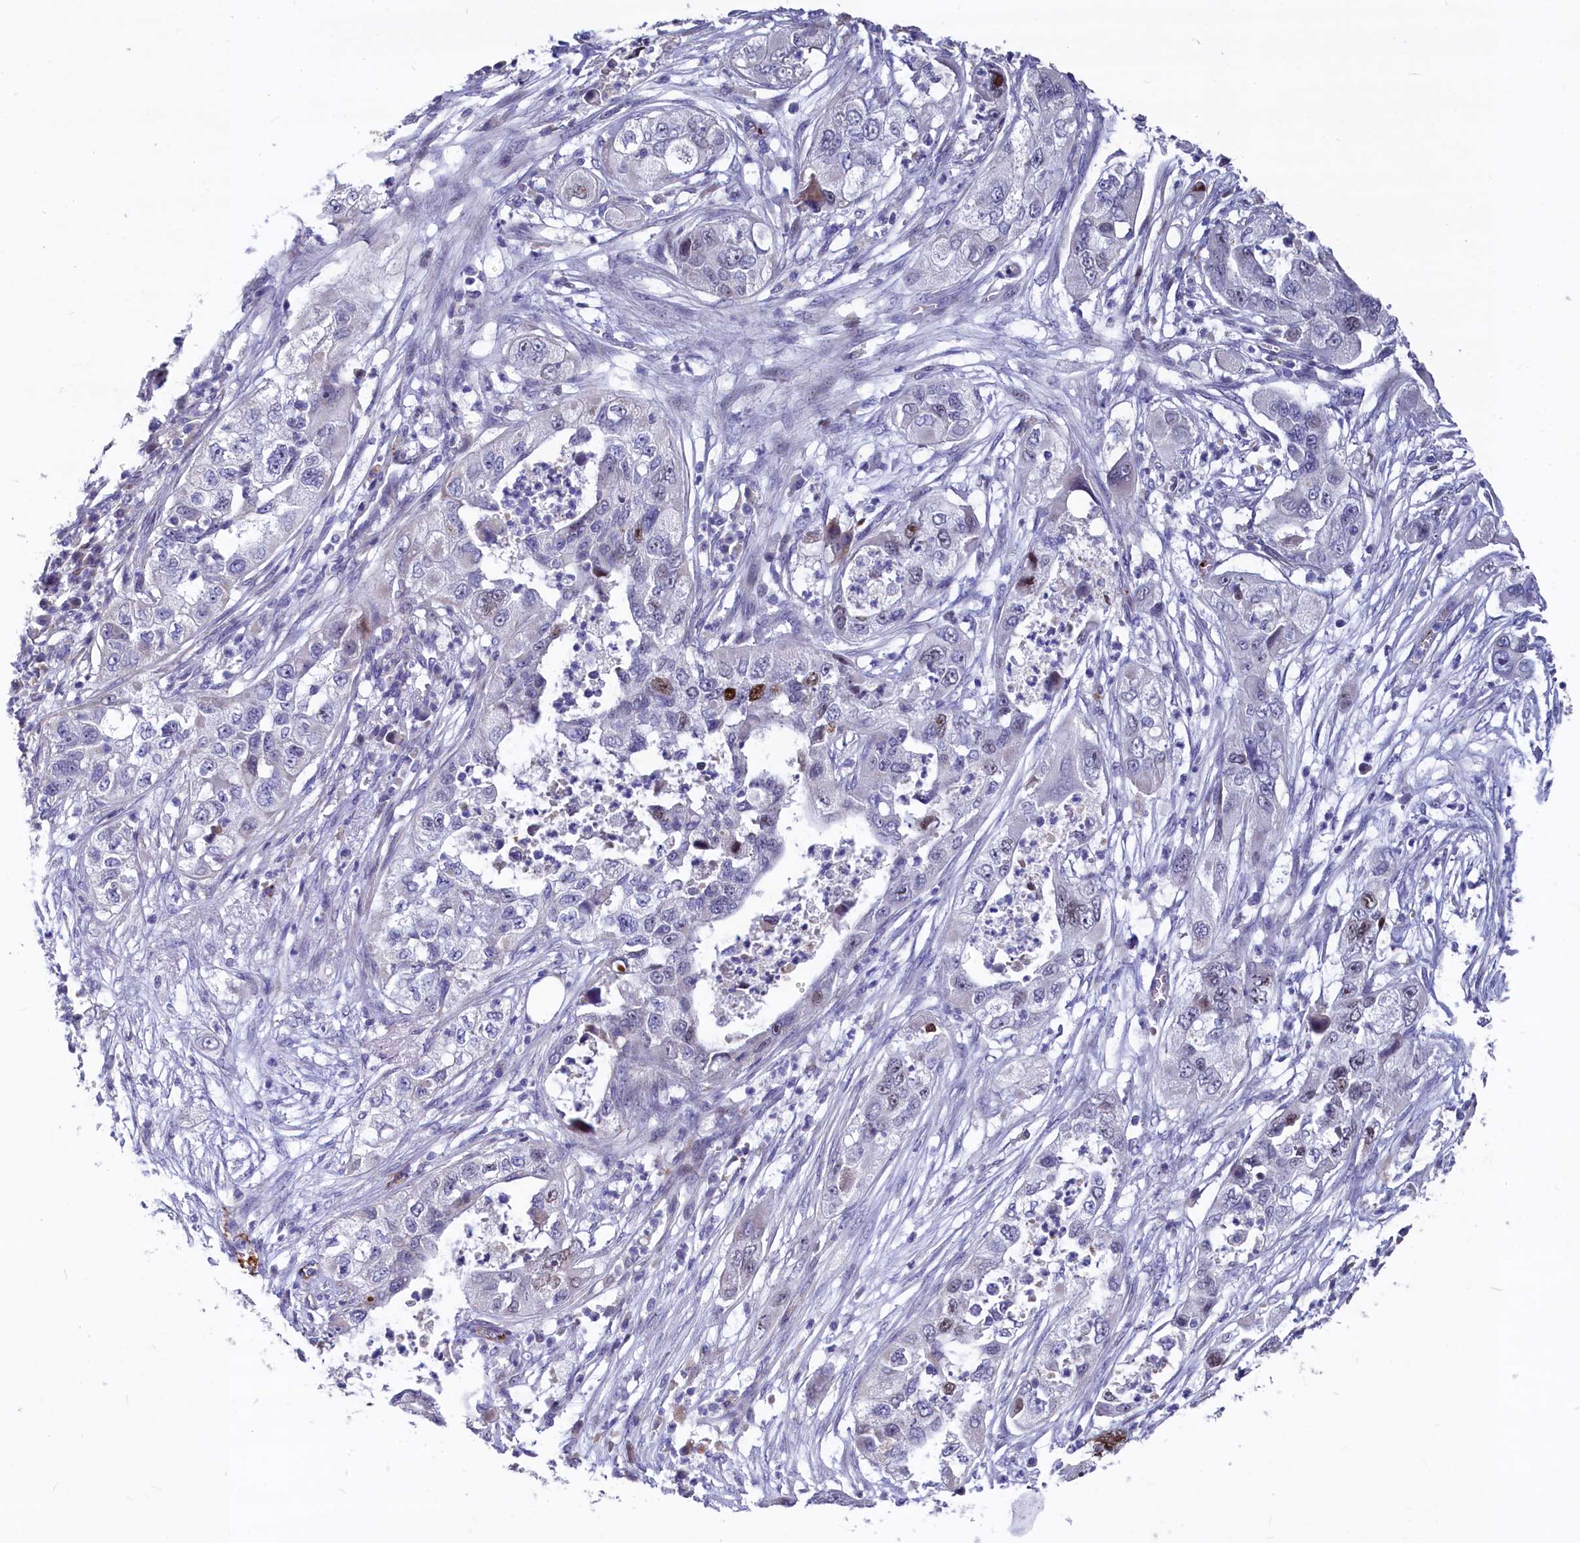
{"staining": {"intensity": "moderate", "quantity": "<25%", "location": "nuclear"}, "tissue": "pancreatic cancer", "cell_type": "Tumor cells", "image_type": "cancer", "snomed": [{"axis": "morphology", "description": "Adenocarcinoma, NOS"}, {"axis": "topography", "description": "Pancreas"}], "caption": "A micrograph showing moderate nuclear expression in approximately <25% of tumor cells in pancreatic cancer, as visualized by brown immunohistochemical staining.", "gene": "ASXL3", "patient": {"sex": "female", "age": 78}}